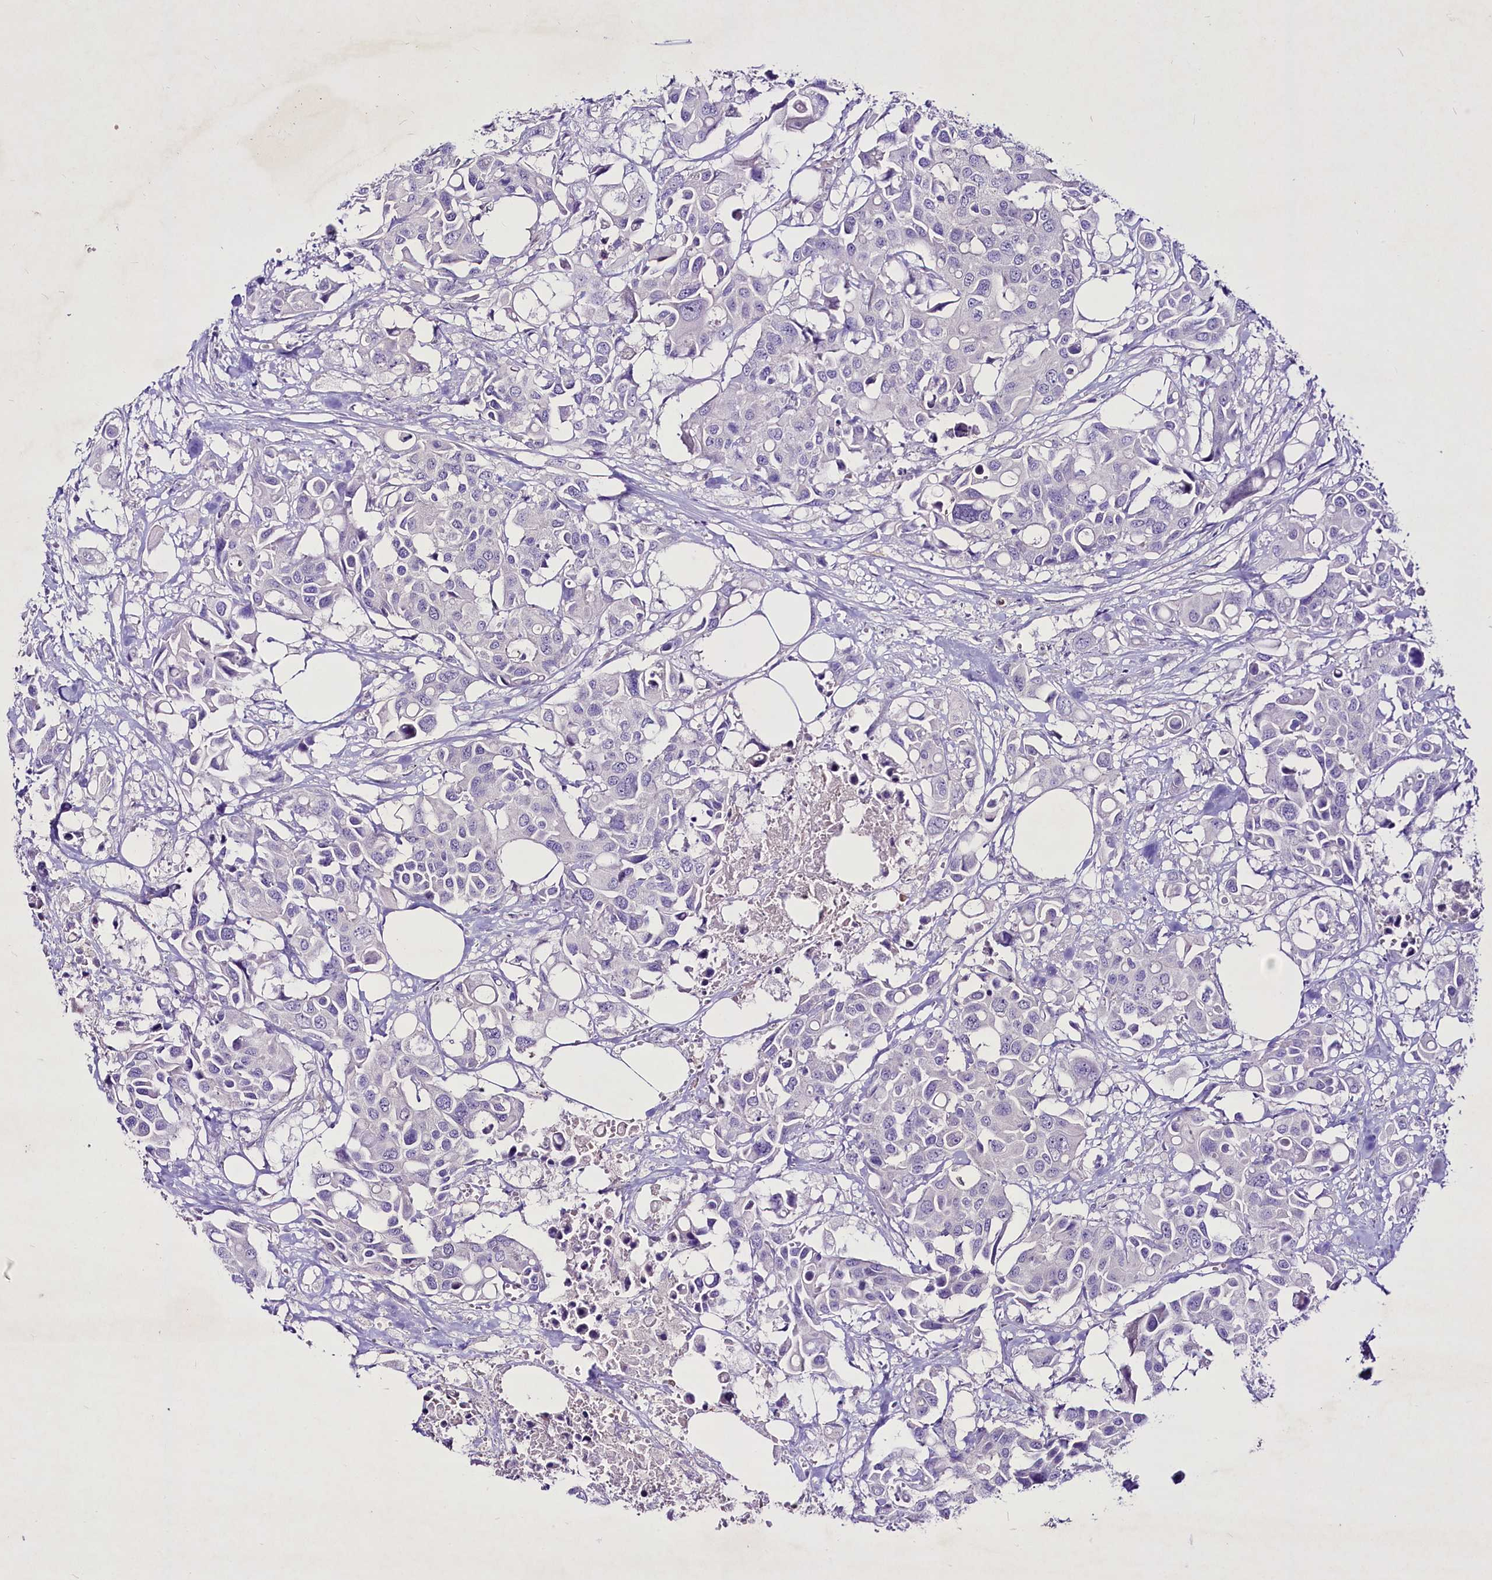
{"staining": {"intensity": "negative", "quantity": "none", "location": "none"}, "tissue": "colorectal cancer", "cell_type": "Tumor cells", "image_type": "cancer", "snomed": [{"axis": "morphology", "description": "Adenocarcinoma, NOS"}, {"axis": "topography", "description": "Colon"}], "caption": "The image shows no significant expression in tumor cells of colorectal cancer. (DAB (3,3'-diaminobenzidine) immunohistochemistry visualized using brightfield microscopy, high magnification).", "gene": "FAM209B", "patient": {"sex": "male", "age": 77}}